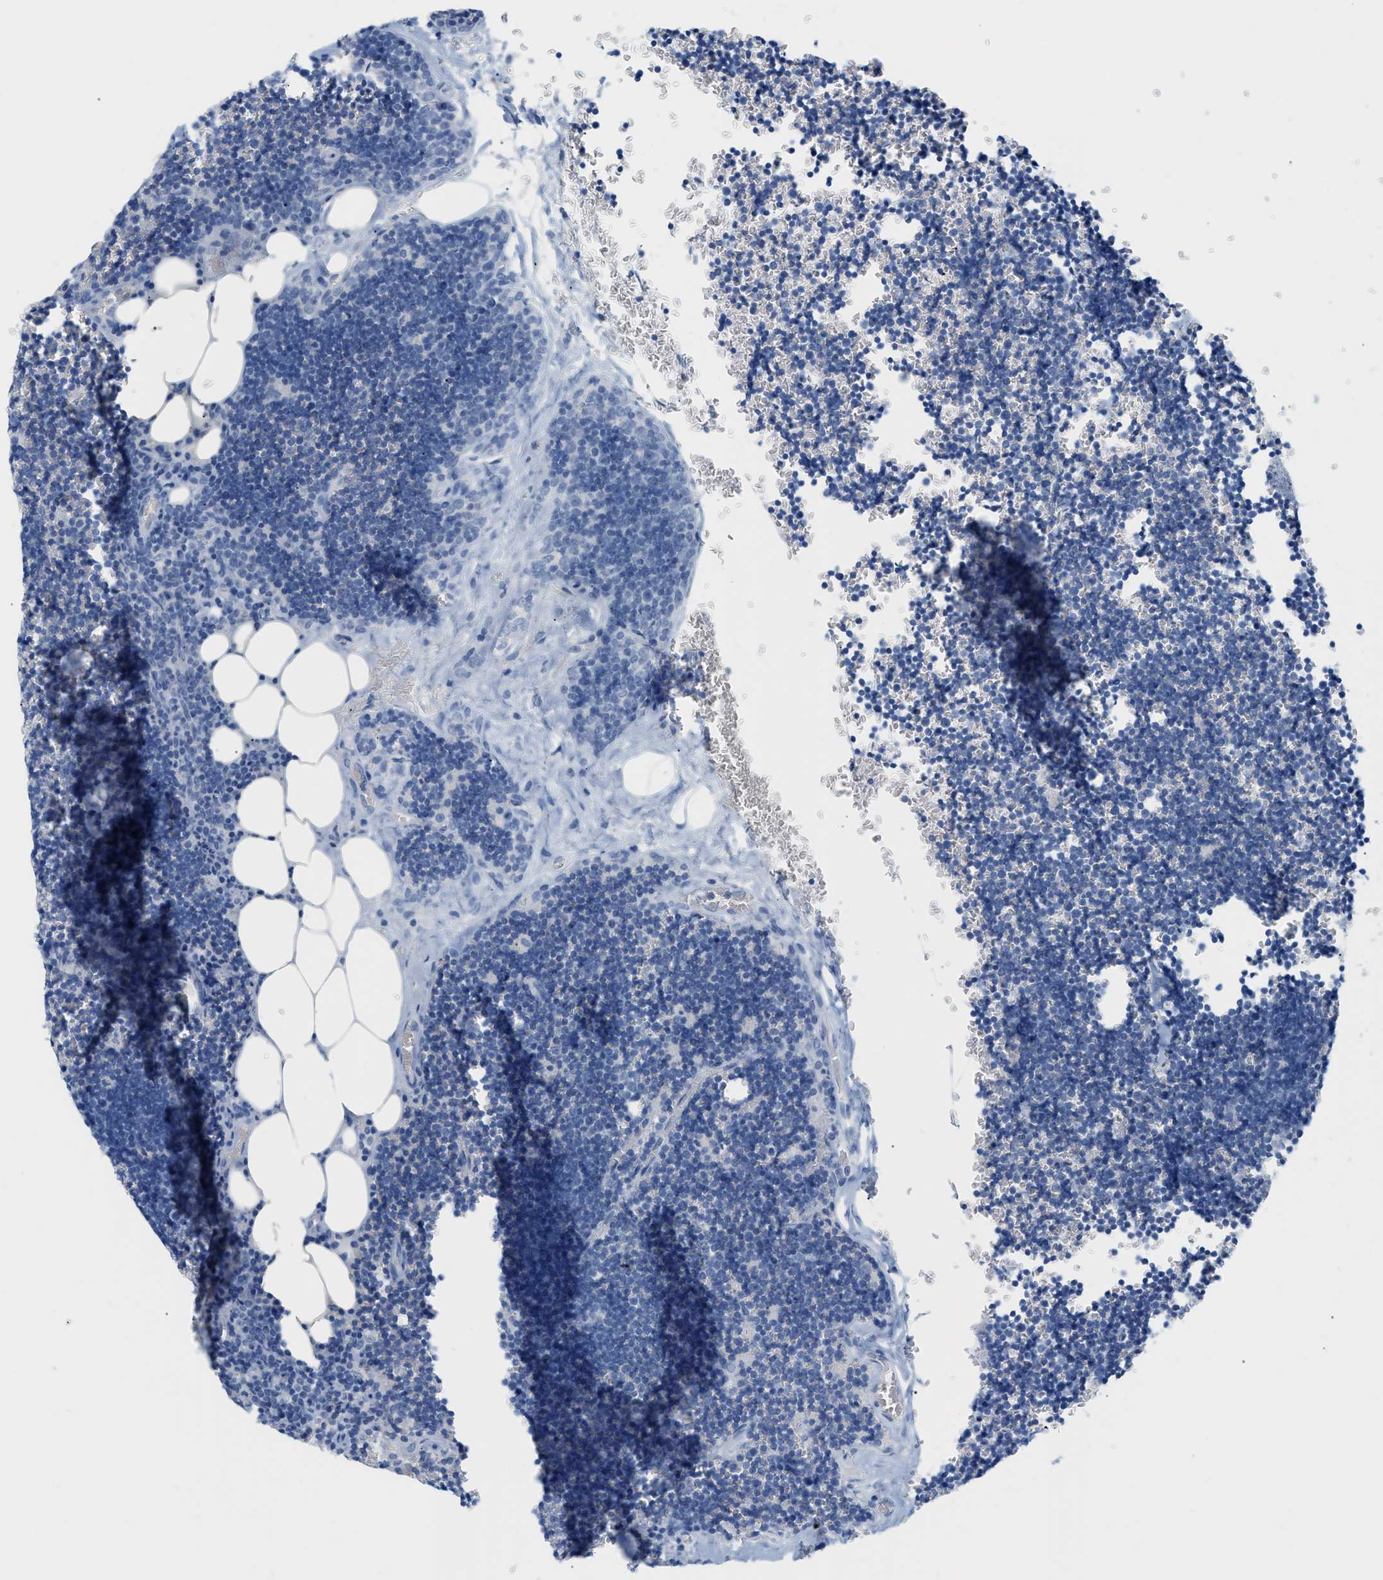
{"staining": {"intensity": "negative", "quantity": "none", "location": "none"}, "tissue": "lymph node", "cell_type": "Germinal center cells", "image_type": "normal", "snomed": [{"axis": "morphology", "description": "Normal tissue, NOS"}, {"axis": "topography", "description": "Lymph node"}], "caption": "The immunohistochemistry (IHC) micrograph has no significant positivity in germinal center cells of lymph node. (DAB immunohistochemistry (IHC) visualized using brightfield microscopy, high magnification).", "gene": "PAPPA", "patient": {"sex": "male", "age": 33}}